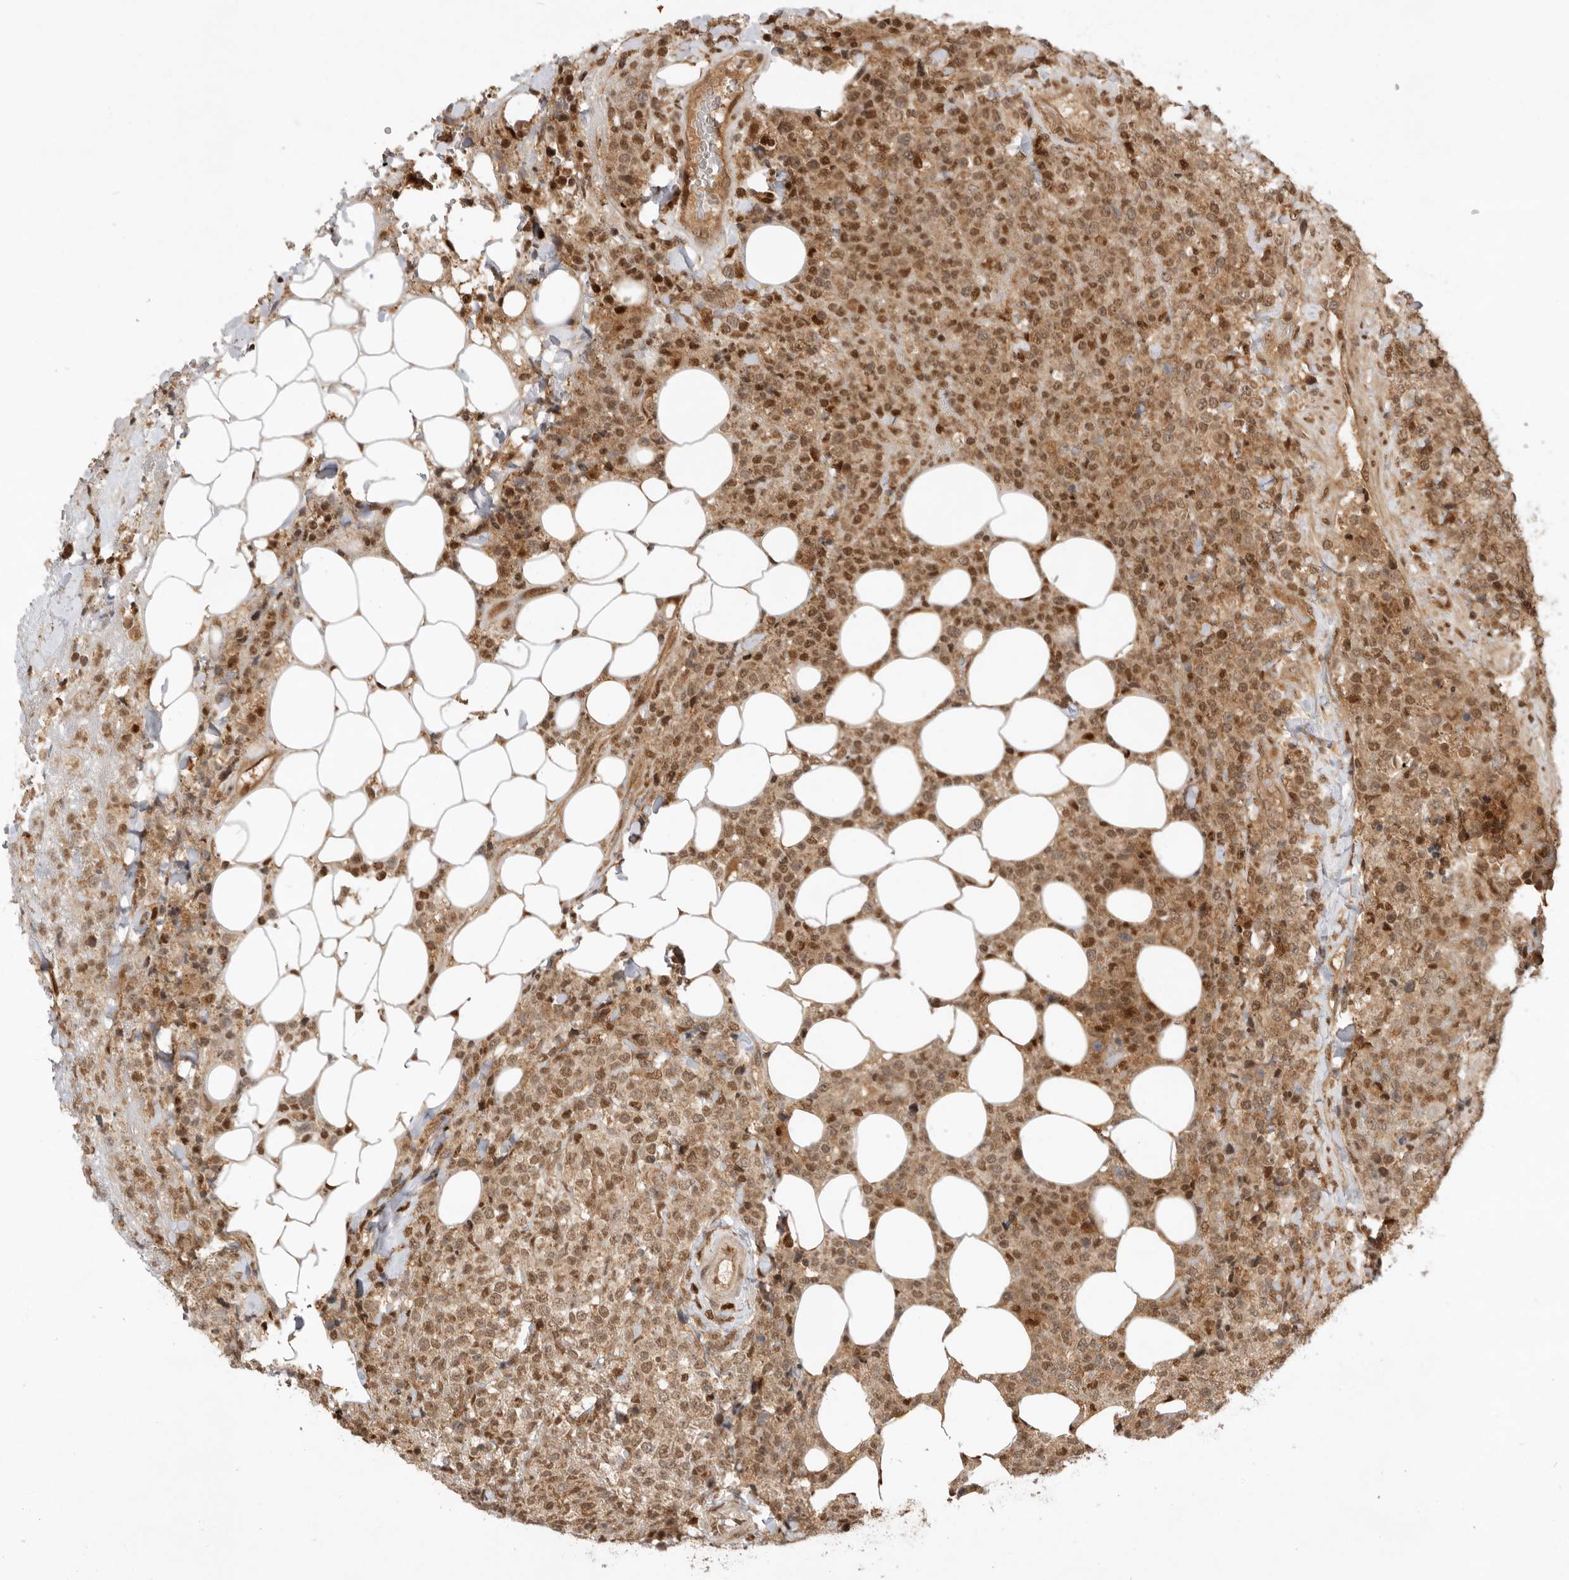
{"staining": {"intensity": "moderate", "quantity": ">75%", "location": "cytoplasmic/membranous,nuclear"}, "tissue": "lymphoma", "cell_type": "Tumor cells", "image_type": "cancer", "snomed": [{"axis": "morphology", "description": "Malignant lymphoma, non-Hodgkin's type, High grade"}, {"axis": "topography", "description": "Lymph node"}], "caption": "This is a micrograph of IHC staining of lymphoma, which shows moderate expression in the cytoplasmic/membranous and nuclear of tumor cells.", "gene": "ADPRS", "patient": {"sex": "male", "age": 13}}